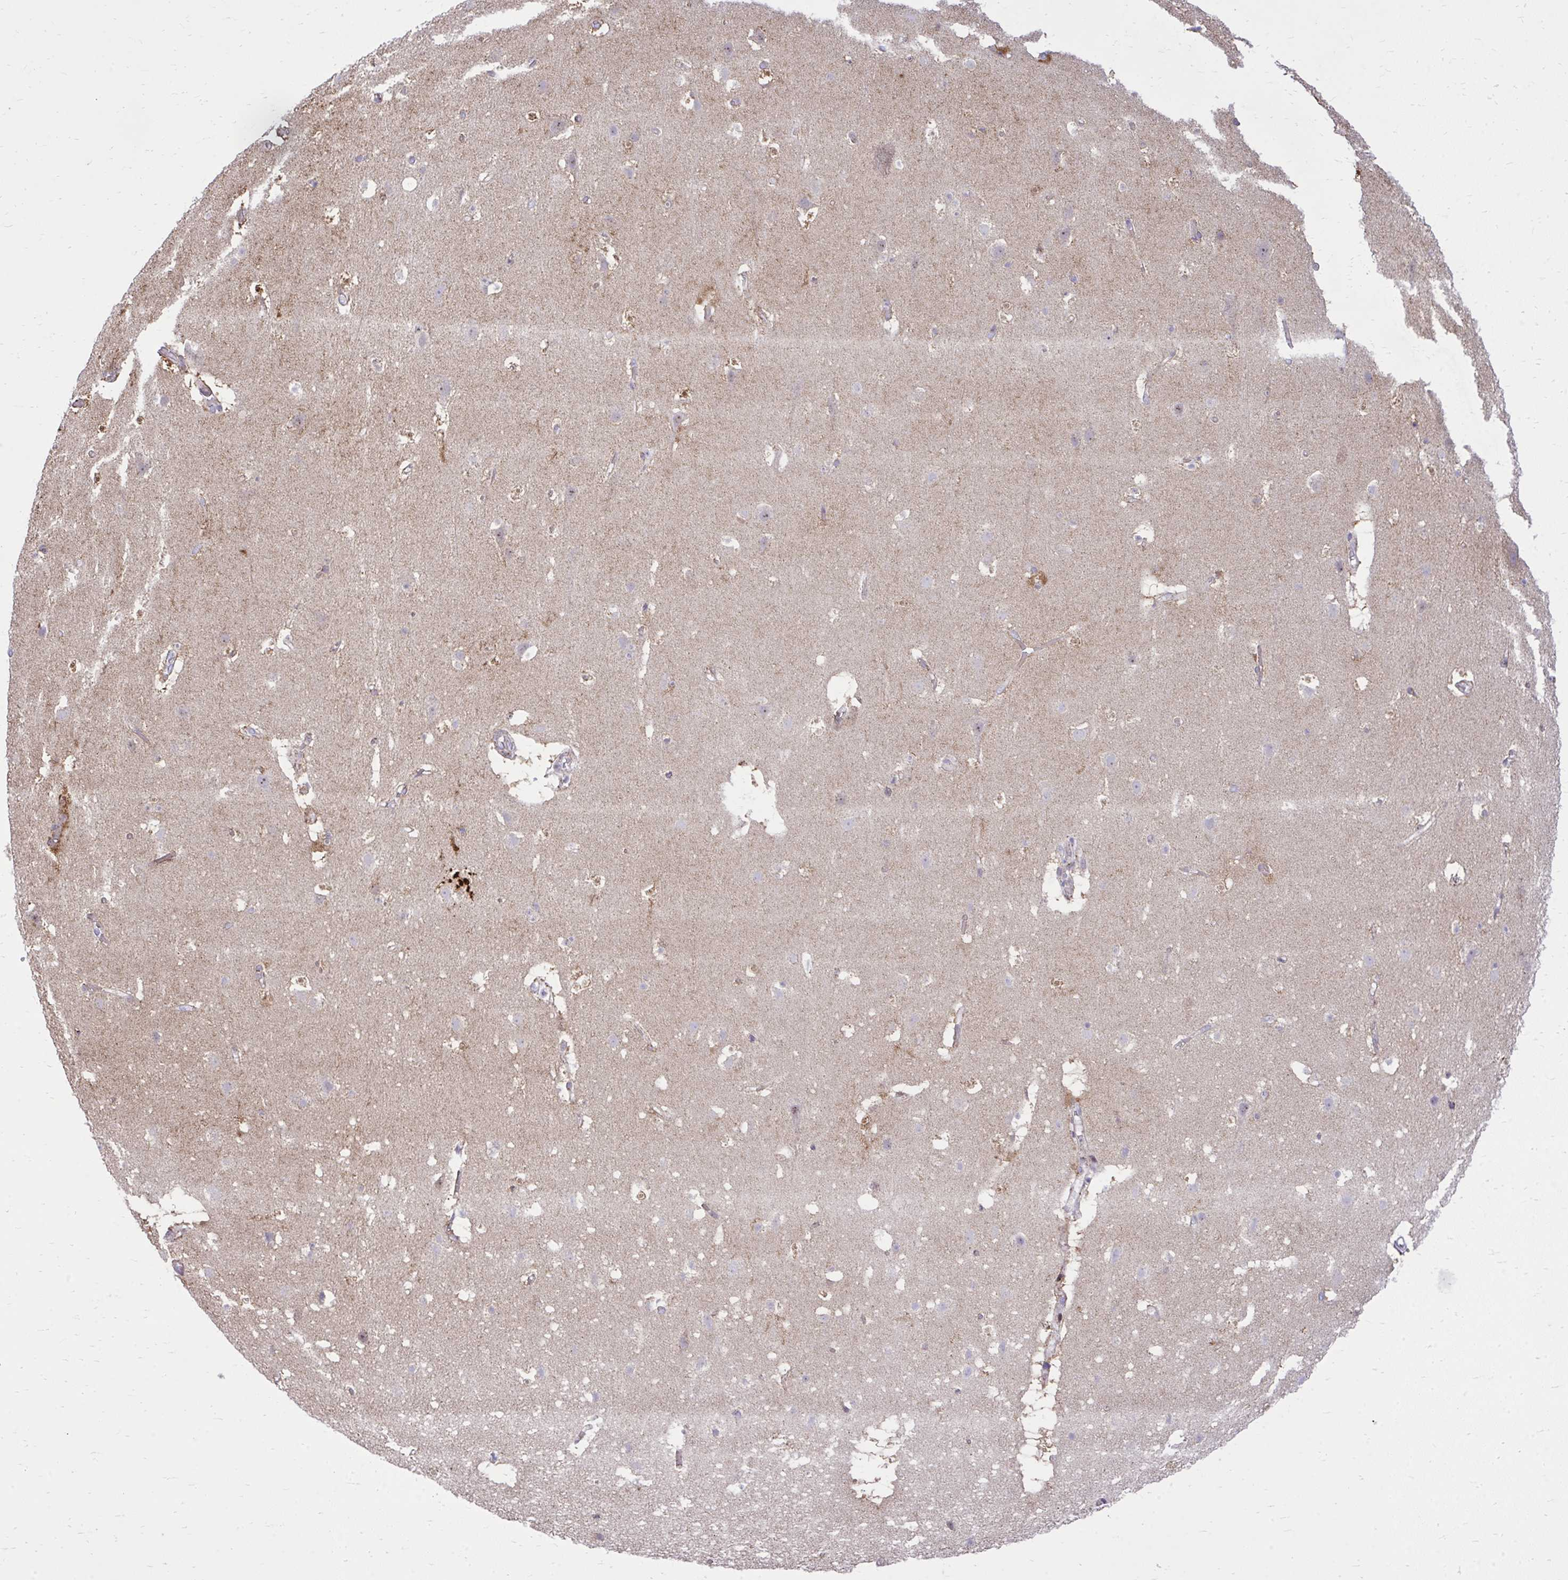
{"staining": {"intensity": "negative", "quantity": "none", "location": "none"}, "tissue": "cerebral cortex", "cell_type": "Endothelial cells", "image_type": "normal", "snomed": [{"axis": "morphology", "description": "Normal tissue, NOS"}, {"axis": "topography", "description": "Cerebral cortex"}], "caption": "This micrograph is of benign cerebral cortex stained with immunohistochemistry (IHC) to label a protein in brown with the nuclei are counter-stained blue. There is no expression in endothelial cells.", "gene": "GPRIN3", "patient": {"sex": "female", "age": 42}}